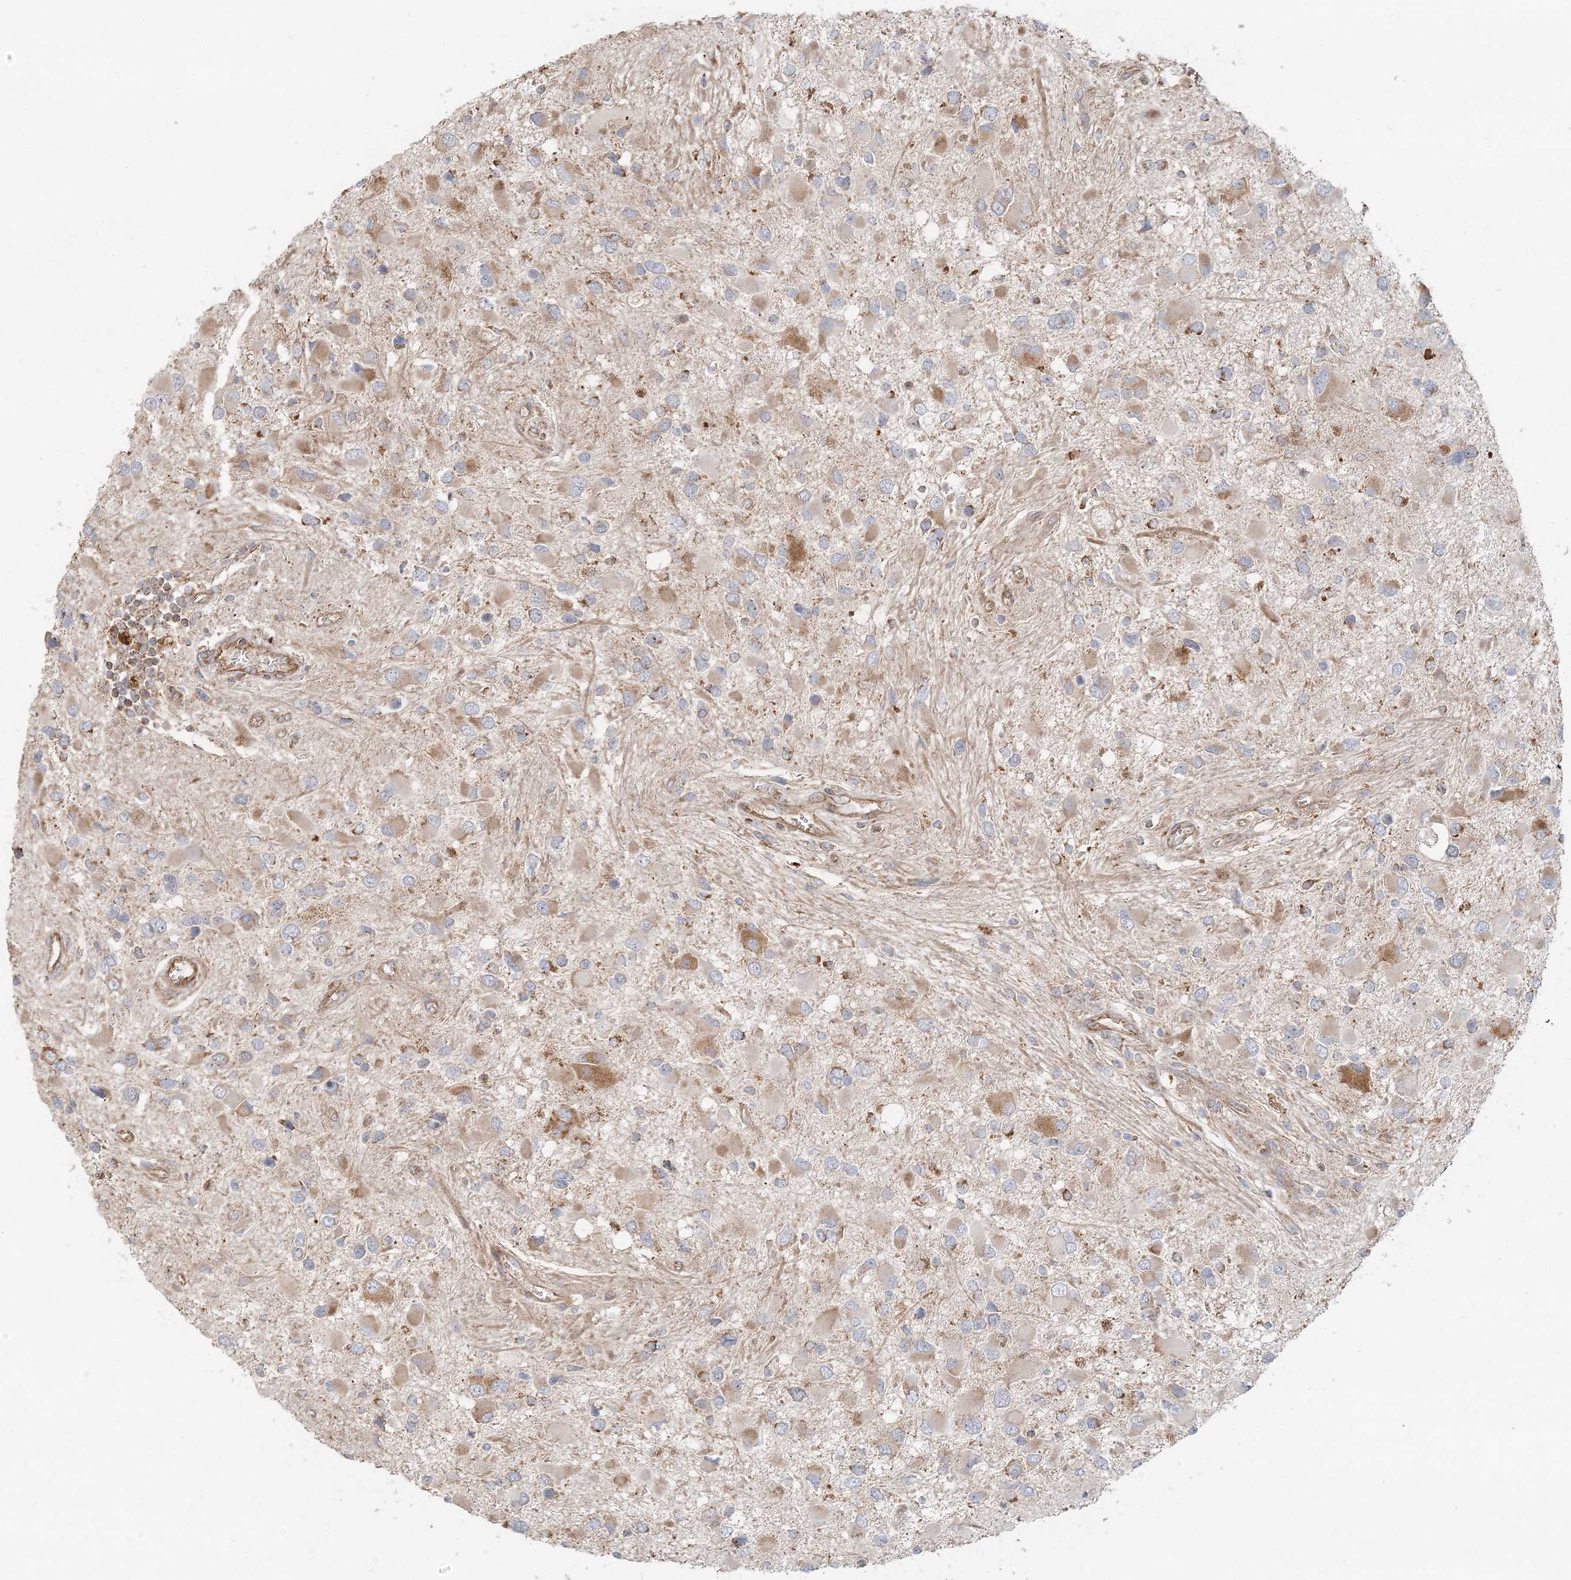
{"staining": {"intensity": "moderate", "quantity": "25%-75%", "location": "cytoplasmic/membranous"}, "tissue": "glioma", "cell_type": "Tumor cells", "image_type": "cancer", "snomed": [{"axis": "morphology", "description": "Glioma, malignant, High grade"}, {"axis": "topography", "description": "Brain"}], "caption": "Malignant glioma (high-grade) stained with a brown dye reveals moderate cytoplasmic/membranous positive expression in about 25%-75% of tumor cells.", "gene": "KIAA0232", "patient": {"sex": "male", "age": 53}}